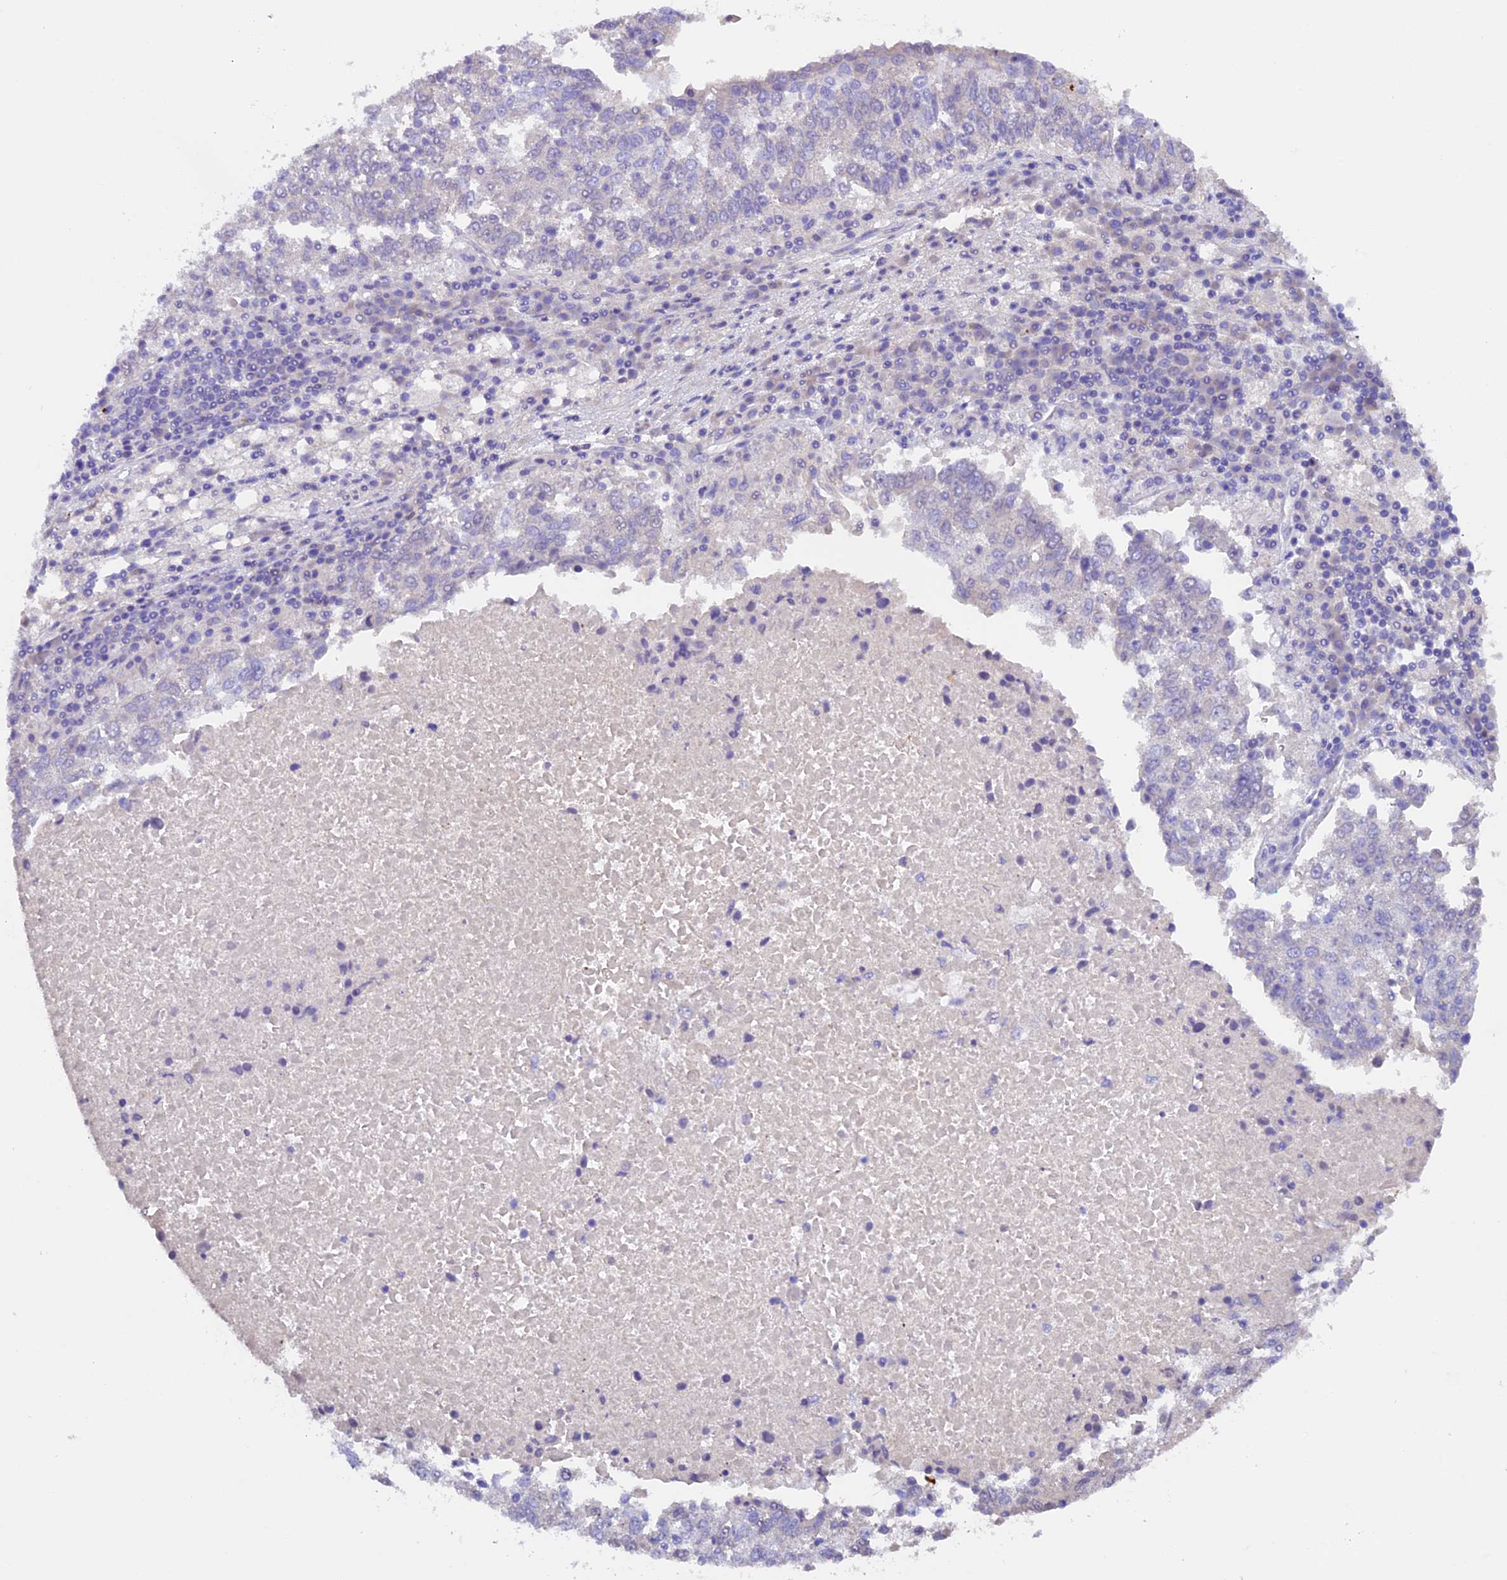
{"staining": {"intensity": "negative", "quantity": "none", "location": "none"}, "tissue": "lung cancer", "cell_type": "Tumor cells", "image_type": "cancer", "snomed": [{"axis": "morphology", "description": "Squamous cell carcinoma, NOS"}, {"axis": "topography", "description": "Lung"}], "caption": "Tumor cells are negative for protein expression in human lung squamous cell carcinoma. The staining is performed using DAB (3,3'-diaminobenzidine) brown chromogen with nuclei counter-stained in using hematoxylin.", "gene": "TBC1D1", "patient": {"sex": "male", "age": 73}}